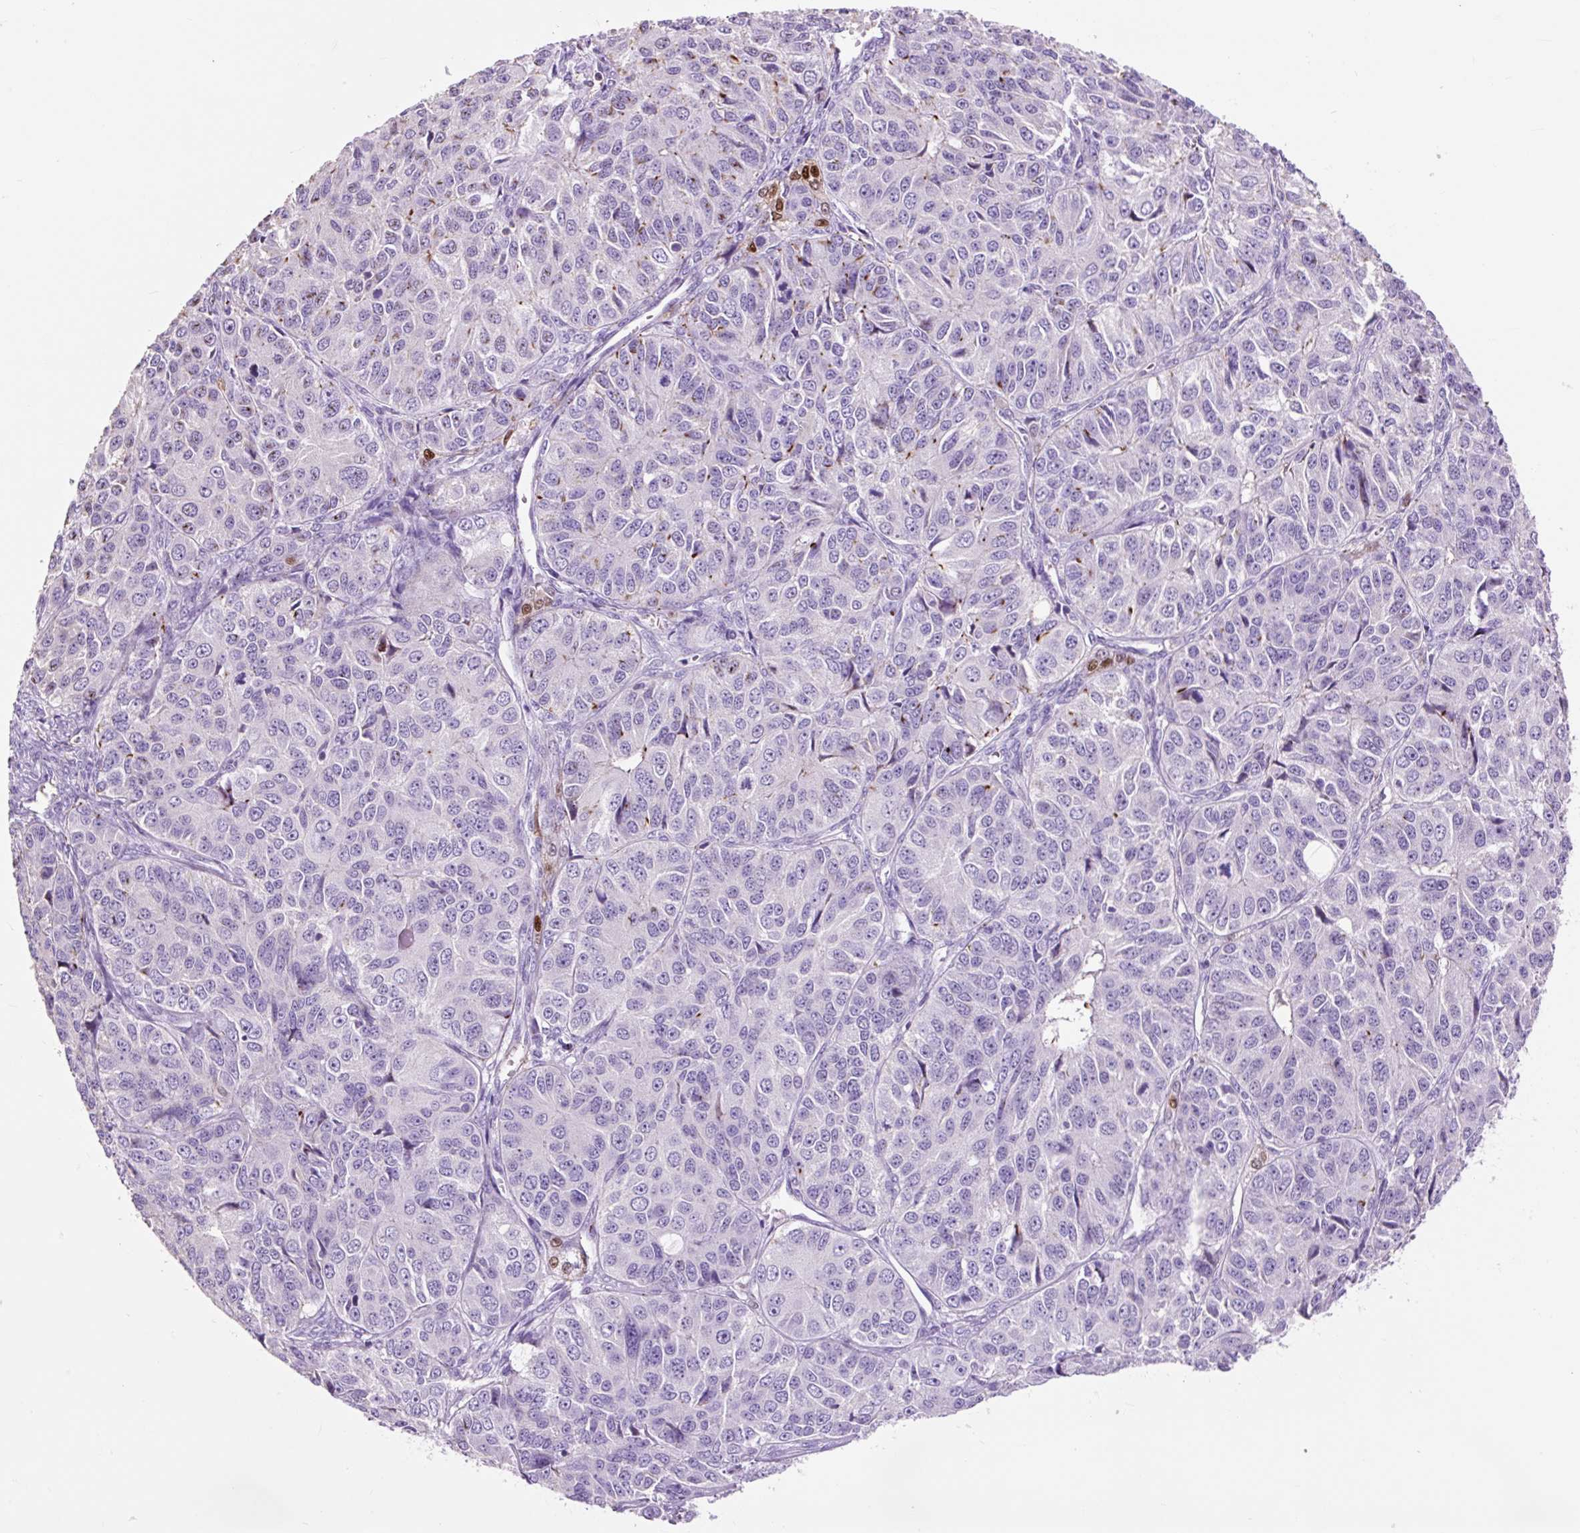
{"staining": {"intensity": "weak", "quantity": "<25%", "location": "cytoplasmic/membranous"}, "tissue": "ovarian cancer", "cell_type": "Tumor cells", "image_type": "cancer", "snomed": [{"axis": "morphology", "description": "Carcinoma, endometroid"}, {"axis": "topography", "description": "Ovary"}], "caption": "Tumor cells show no significant protein staining in endometroid carcinoma (ovarian).", "gene": "OR10A7", "patient": {"sex": "female", "age": 51}}